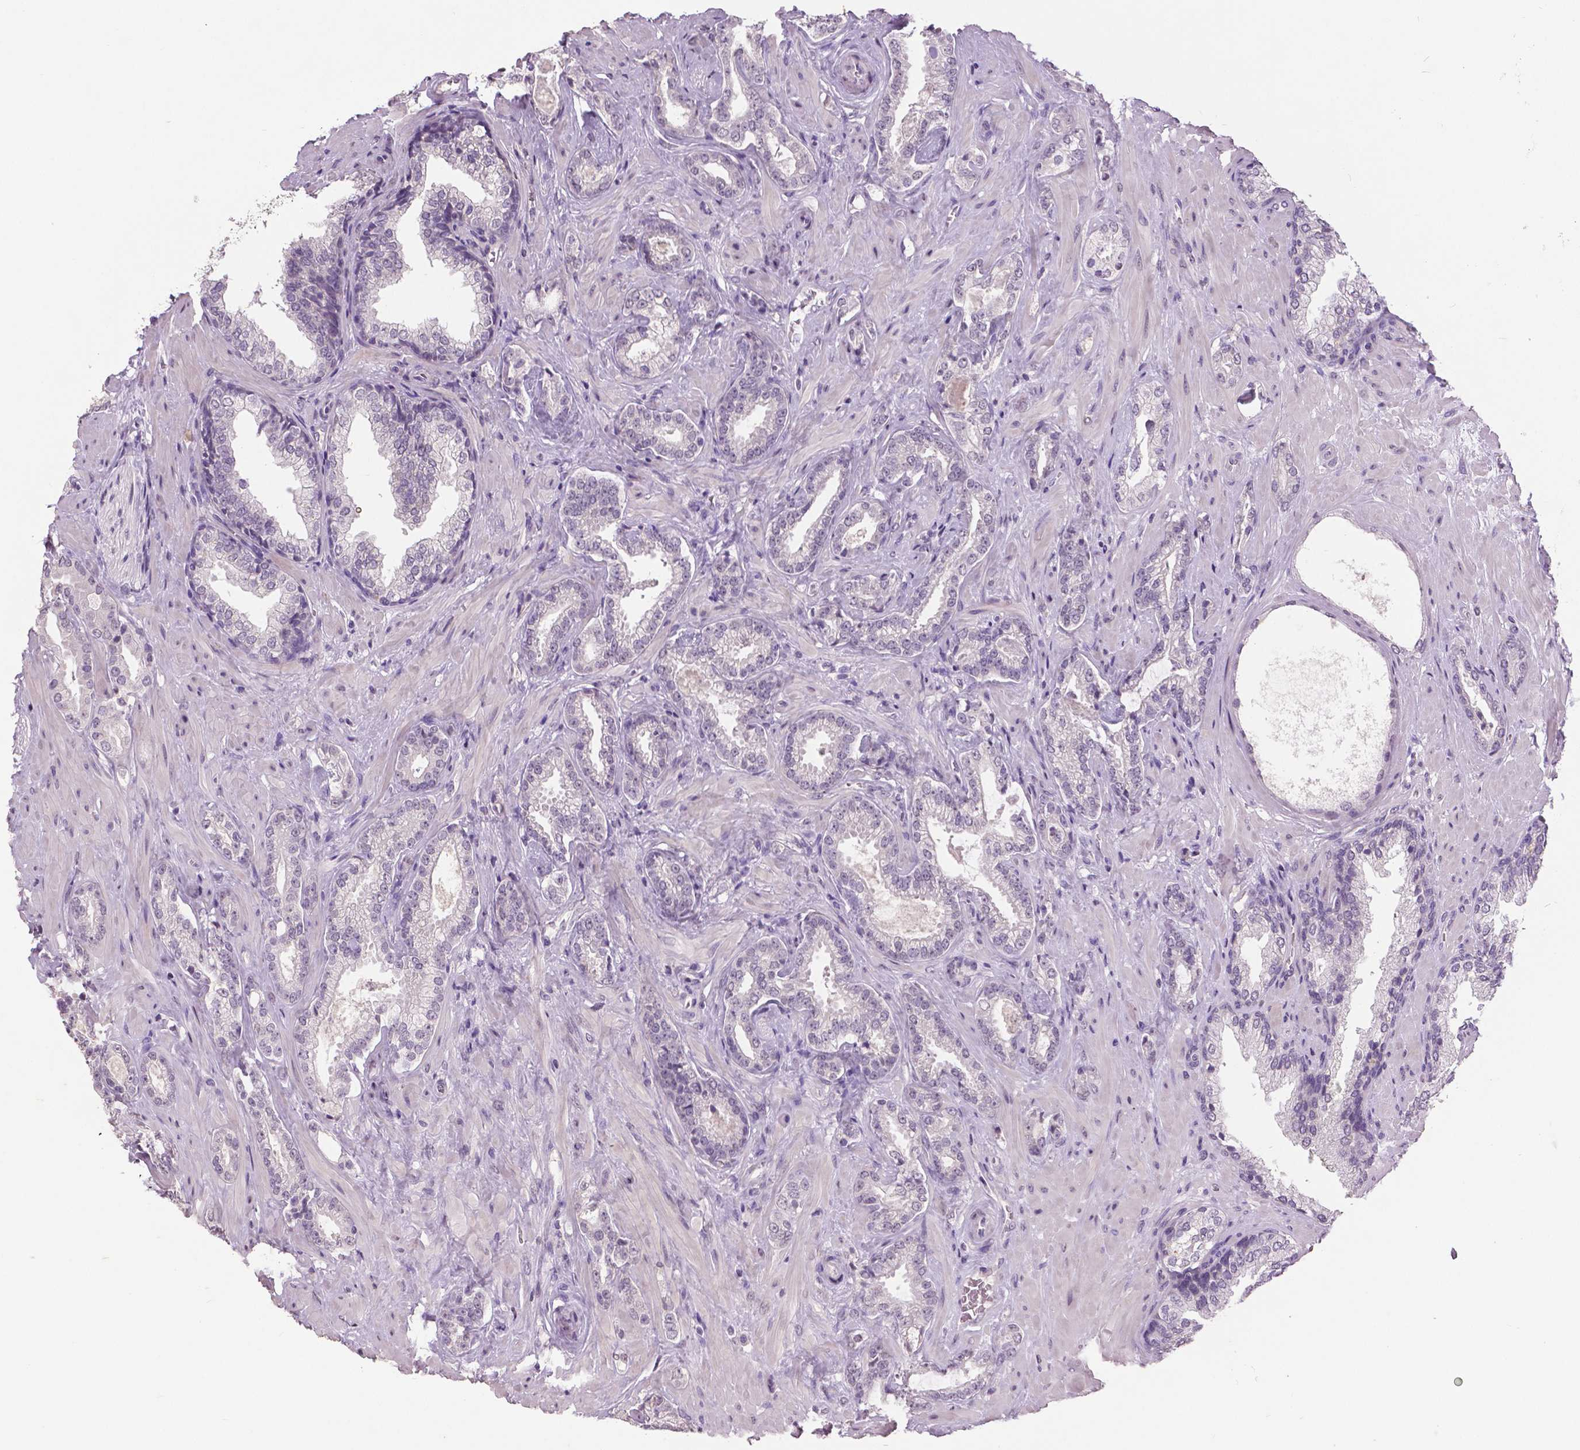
{"staining": {"intensity": "negative", "quantity": "none", "location": "none"}, "tissue": "prostate cancer", "cell_type": "Tumor cells", "image_type": "cancer", "snomed": [{"axis": "morphology", "description": "Adenocarcinoma, Low grade"}, {"axis": "topography", "description": "Prostate"}], "caption": "Human prostate cancer (adenocarcinoma (low-grade)) stained for a protein using immunohistochemistry (IHC) displays no expression in tumor cells.", "gene": "GRIN2A", "patient": {"sex": "male", "age": 61}}